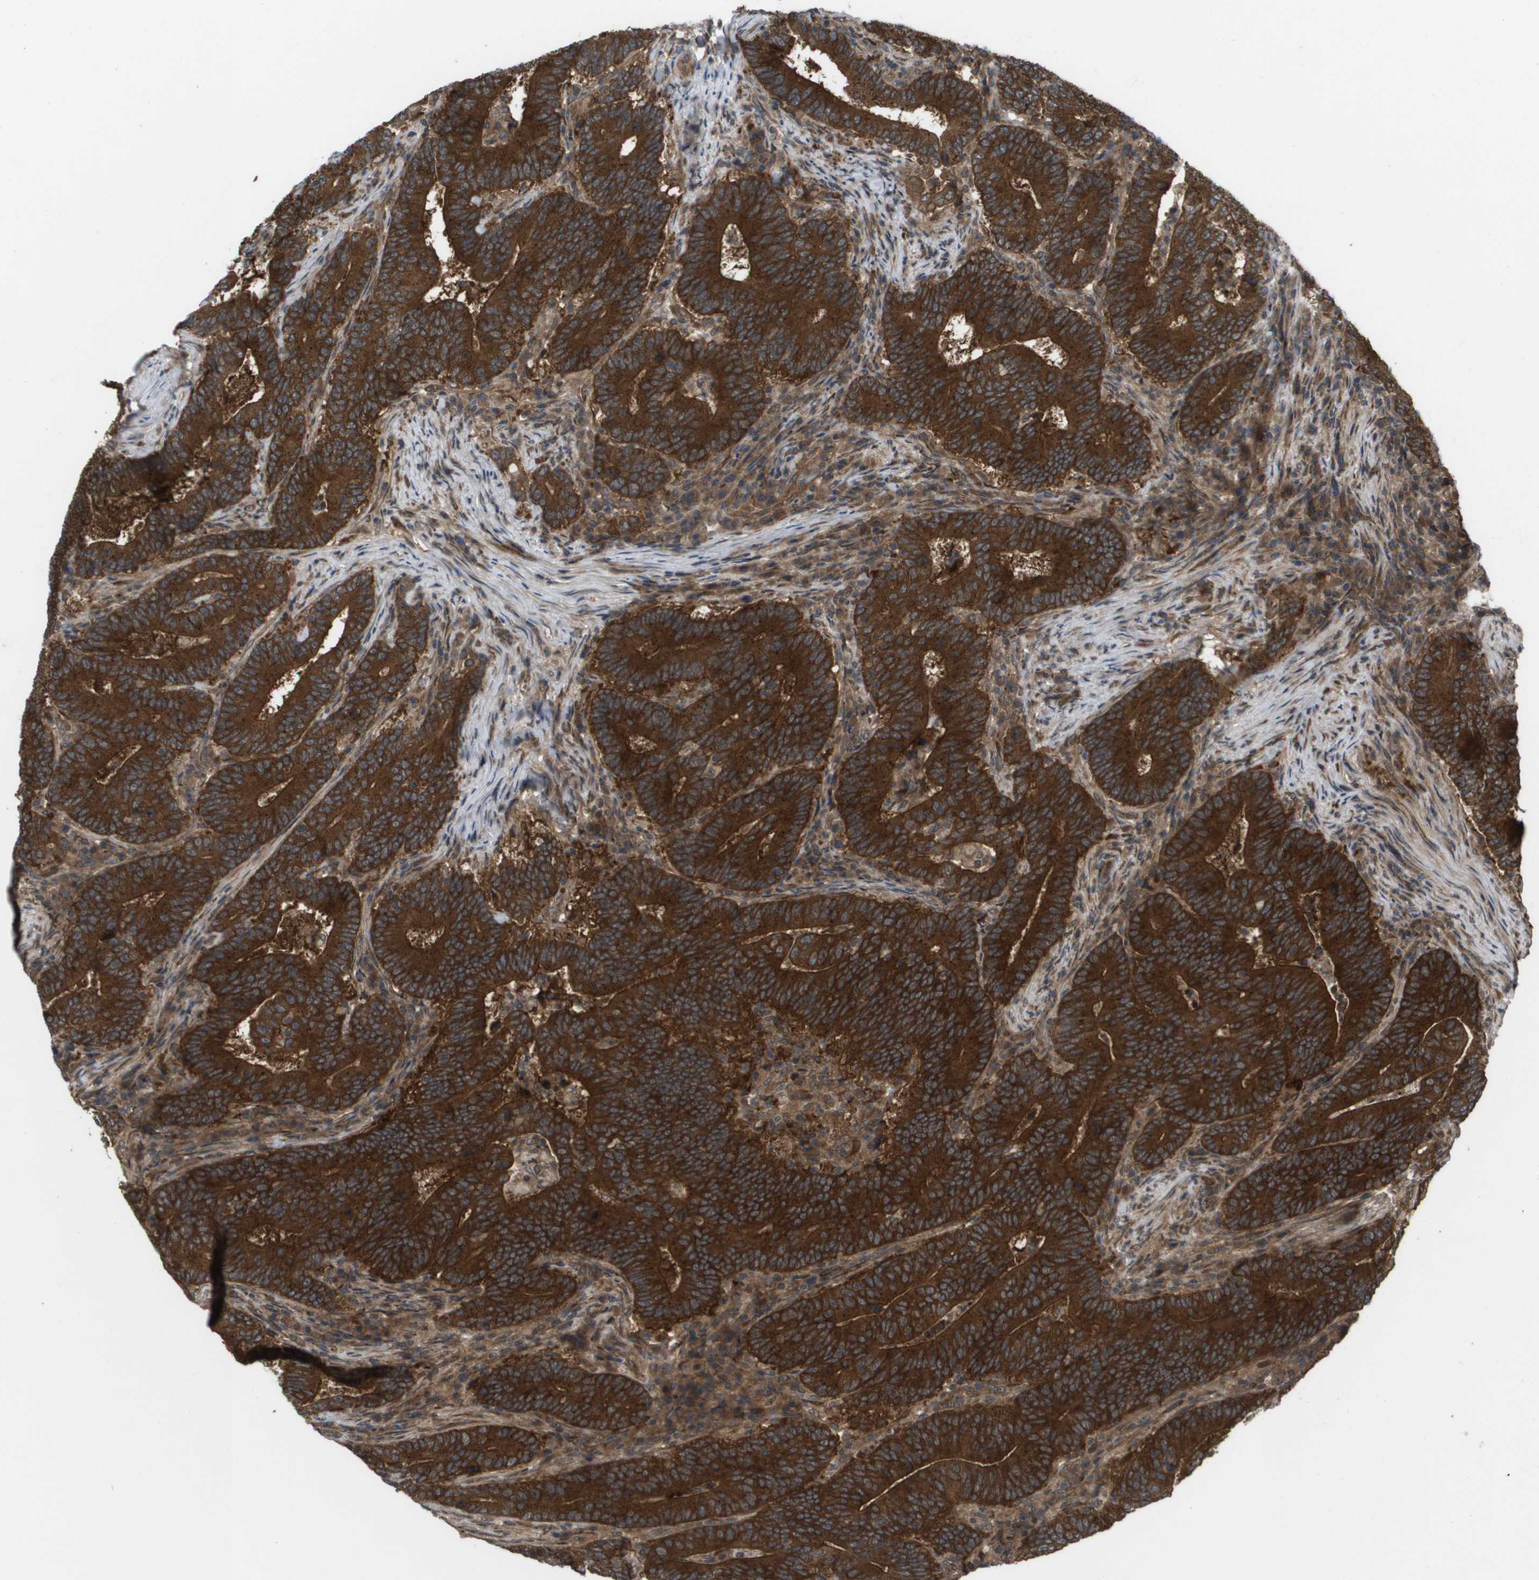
{"staining": {"intensity": "strong", "quantity": ">75%", "location": "cytoplasmic/membranous"}, "tissue": "colorectal cancer", "cell_type": "Tumor cells", "image_type": "cancer", "snomed": [{"axis": "morphology", "description": "Adenocarcinoma, NOS"}, {"axis": "topography", "description": "Colon"}], "caption": "Immunohistochemical staining of colorectal cancer exhibits strong cytoplasmic/membranous protein positivity in approximately >75% of tumor cells. The protein of interest is stained brown, and the nuclei are stained in blue (DAB IHC with brightfield microscopy, high magnification).", "gene": "CTPS2", "patient": {"sex": "female", "age": 66}}